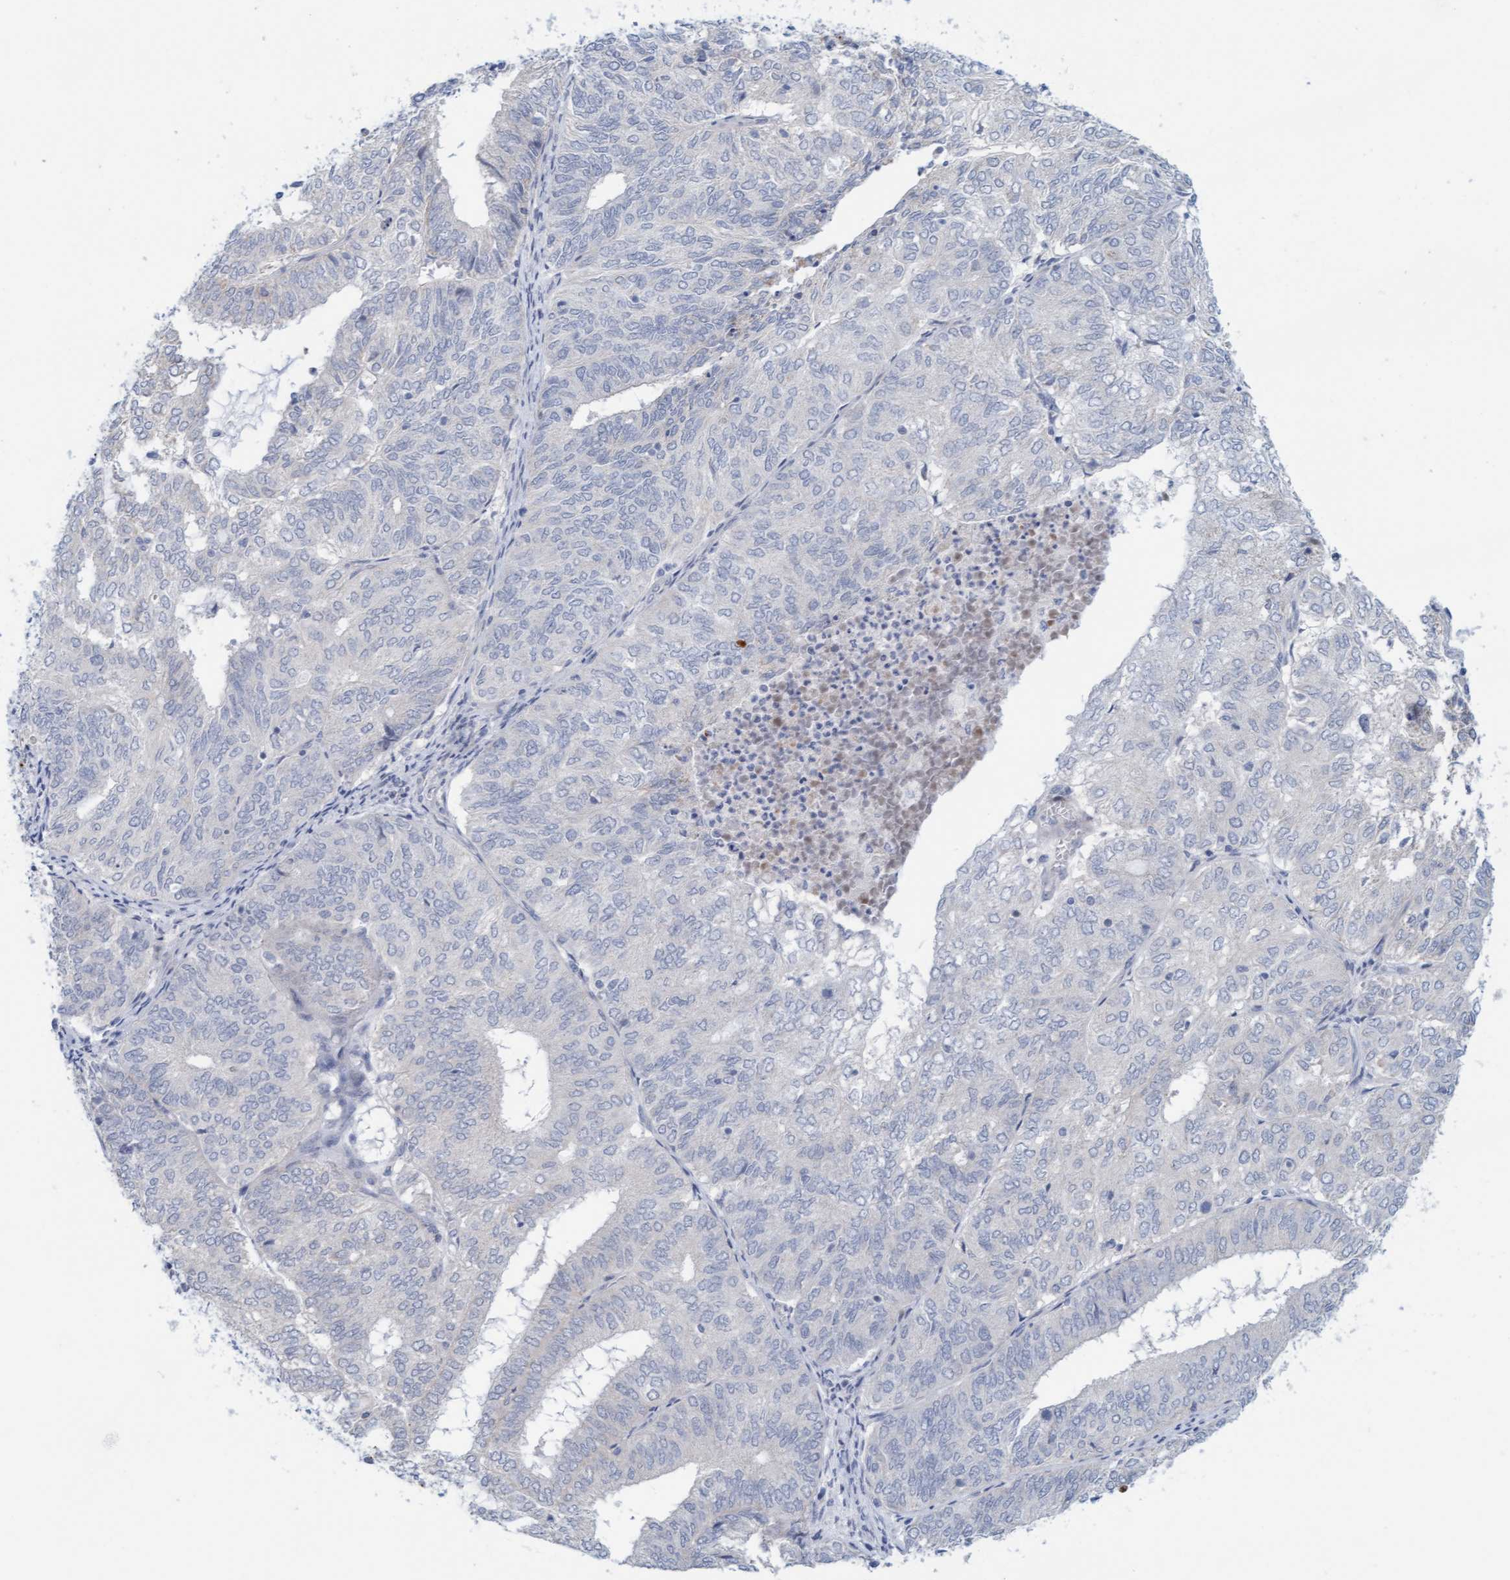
{"staining": {"intensity": "negative", "quantity": "none", "location": "none"}, "tissue": "endometrial cancer", "cell_type": "Tumor cells", "image_type": "cancer", "snomed": [{"axis": "morphology", "description": "Adenocarcinoma, NOS"}, {"axis": "topography", "description": "Uterus"}], "caption": "Immunohistochemical staining of human endometrial adenocarcinoma shows no significant expression in tumor cells.", "gene": "CPA3", "patient": {"sex": "female", "age": 60}}